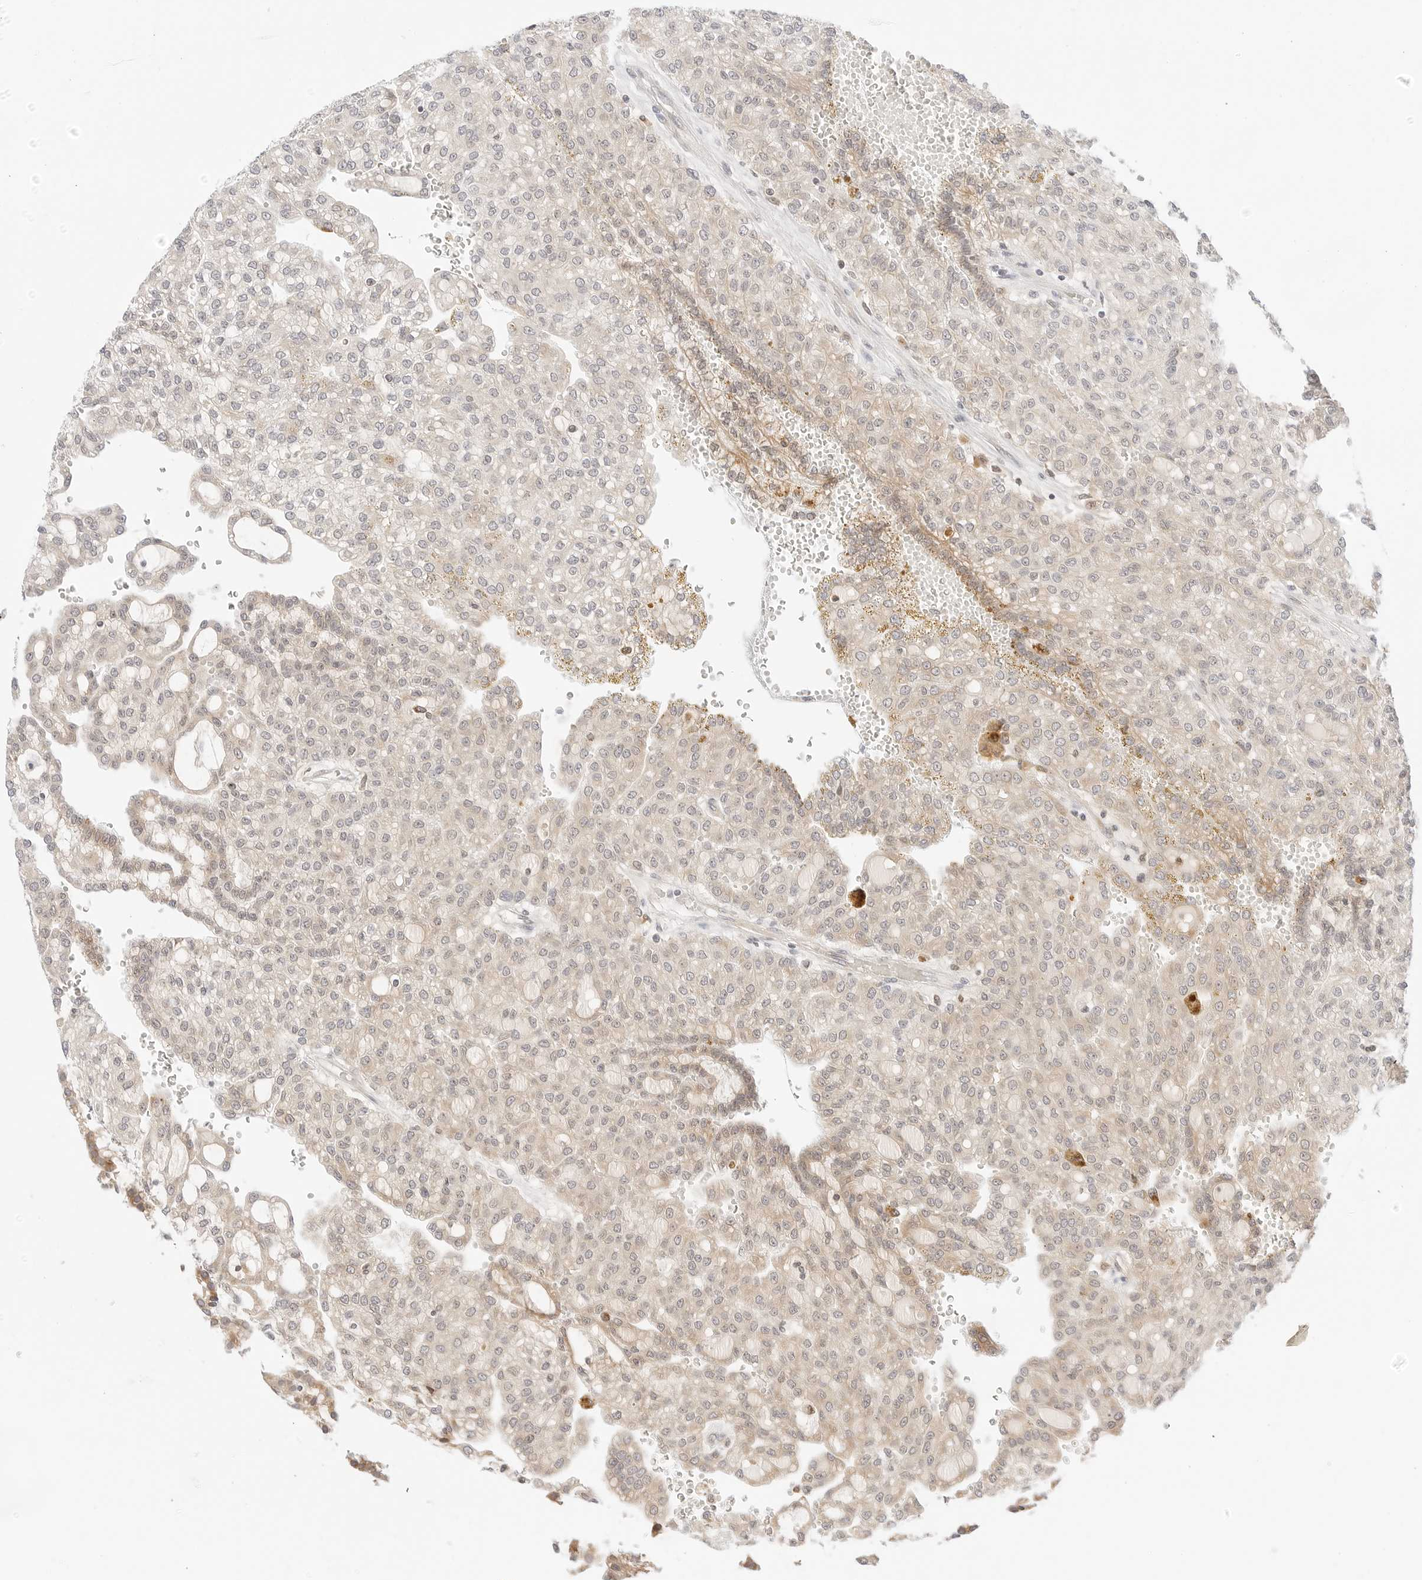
{"staining": {"intensity": "moderate", "quantity": "<25%", "location": "cytoplasmic/membranous"}, "tissue": "renal cancer", "cell_type": "Tumor cells", "image_type": "cancer", "snomed": [{"axis": "morphology", "description": "Adenocarcinoma, NOS"}, {"axis": "topography", "description": "Kidney"}], "caption": "Immunohistochemistry micrograph of neoplastic tissue: human renal adenocarcinoma stained using immunohistochemistry (IHC) shows low levels of moderate protein expression localized specifically in the cytoplasmic/membranous of tumor cells, appearing as a cytoplasmic/membranous brown color.", "gene": "ERO1B", "patient": {"sex": "male", "age": 63}}